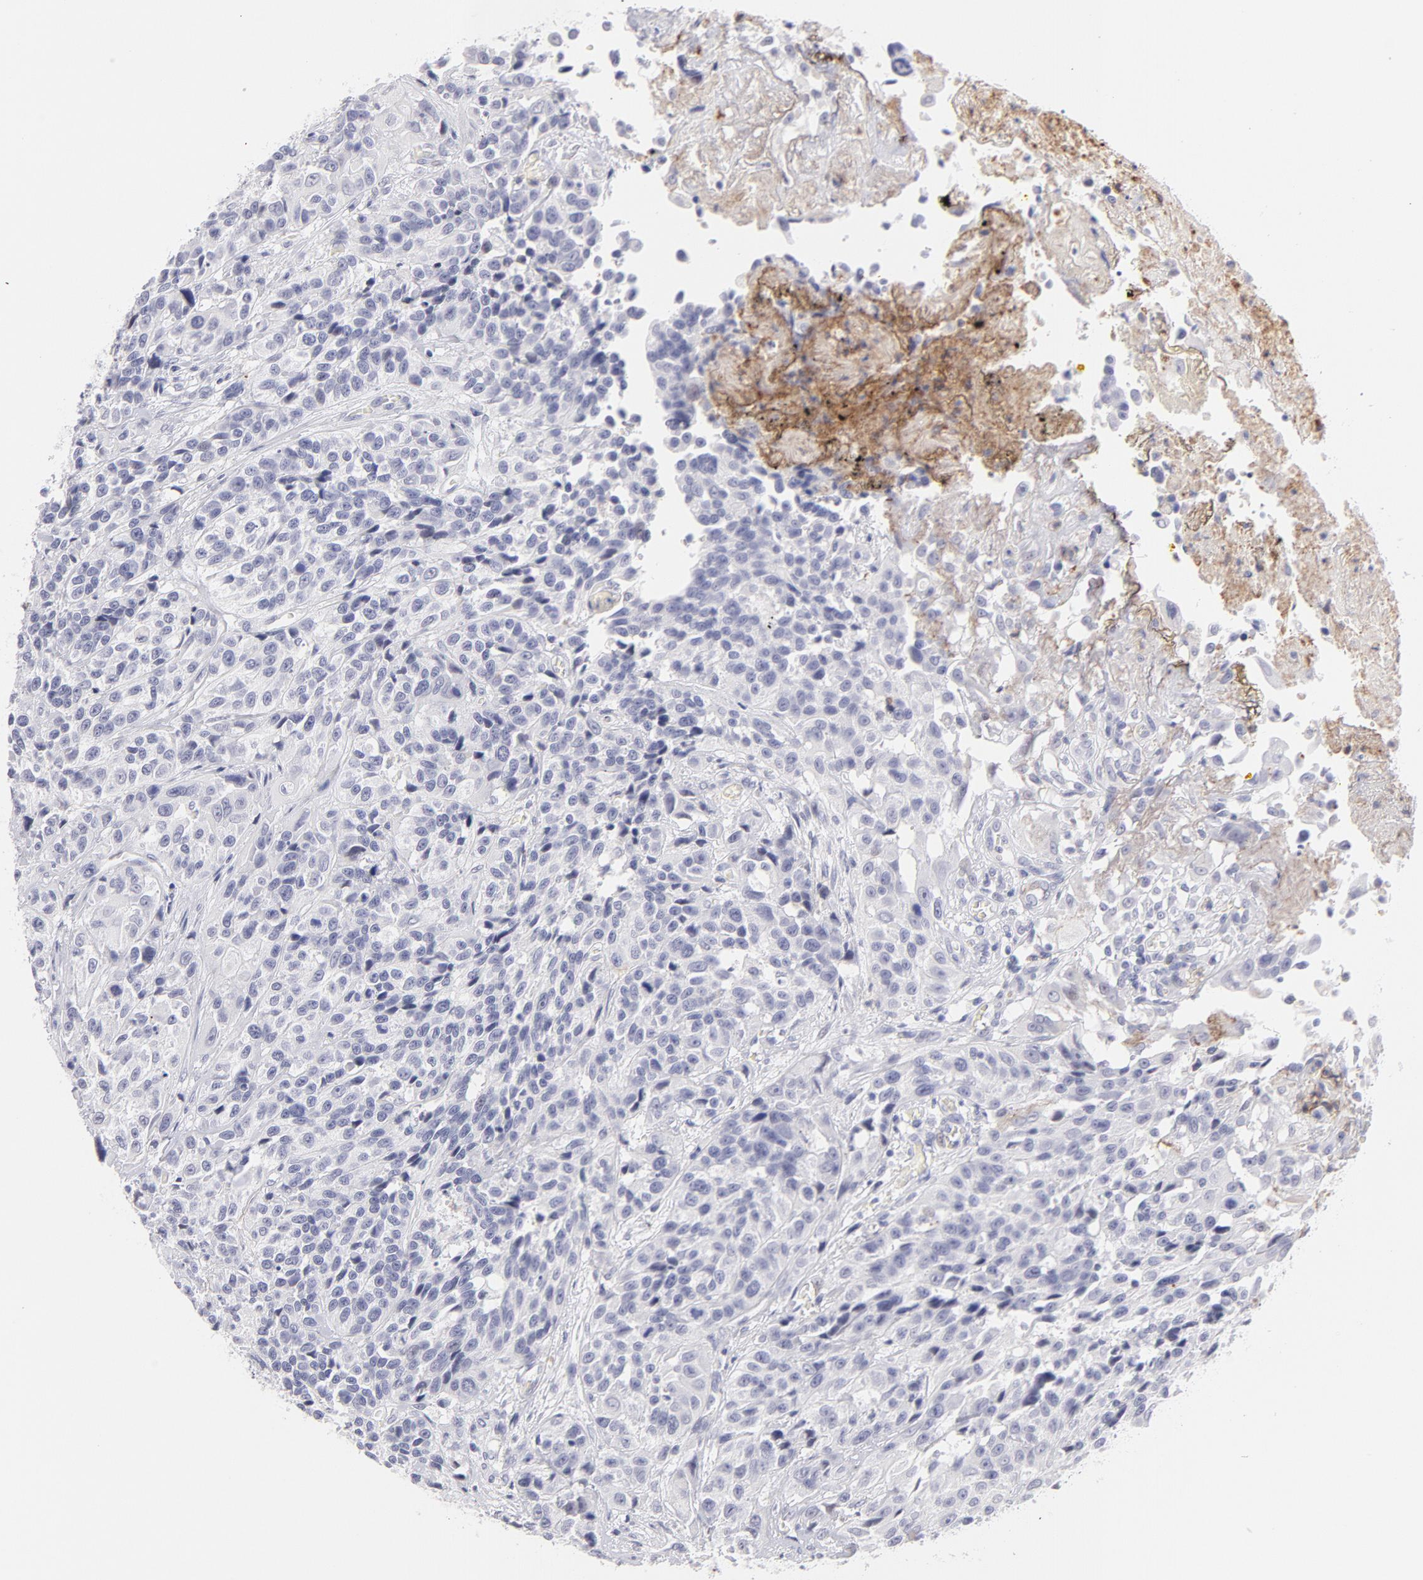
{"staining": {"intensity": "negative", "quantity": "none", "location": "none"}, "tissue": "urothelial cancer", "cell_type": "Tumor cells", "image_type": "cancer", "snomed": [{"axis": "morphology", "description": "Urothelial carcinoma, High grade"}, {"axis": "topography", "description": "Urinary bladder"}], "caption": "Immunohistochemistry histopathology image of neoplastic tissue: urothelial cancer stained with DAB shows no significant protein positivity in tumor cells.", "gene": "LTB4R", "patient": {"sex": "female", "age": 81}}